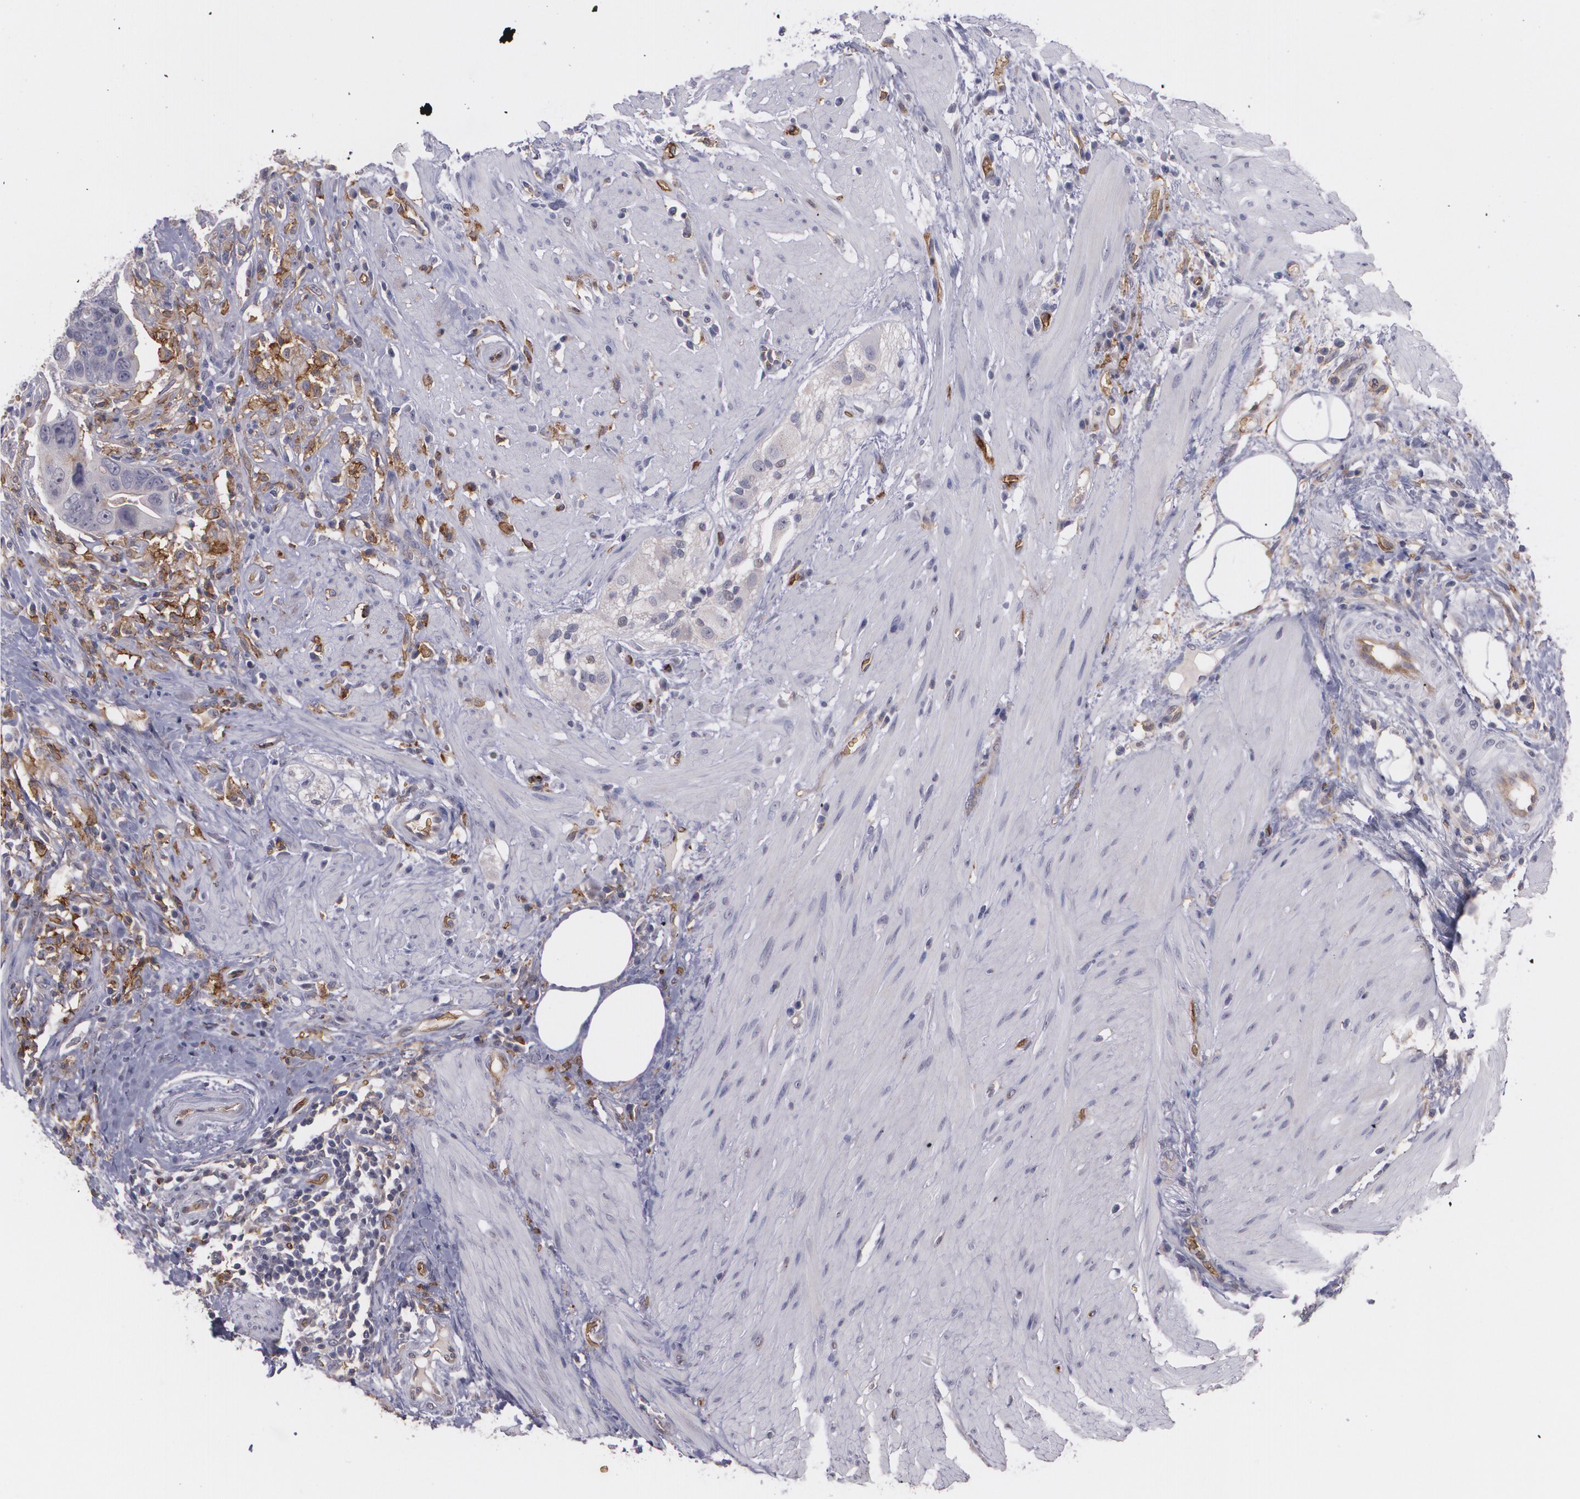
{"staining": {"intensity": "negative", "quantity": "none", "location": "none"}, "tissue": "colorectal cancer", "cell_type": "Tumor cells", "image_type": "cancer", "snomed": [{"axis": "morphology", "description": "Adenocarcinoma, NOS"}, {"axis": "topography", "description": "Rectum"}], "caption": "Tumor cells show no significant expression in adenocarcinoma (colorectal).", "gene": "ACE", "patient": {"sex": "male", "age": 53}}